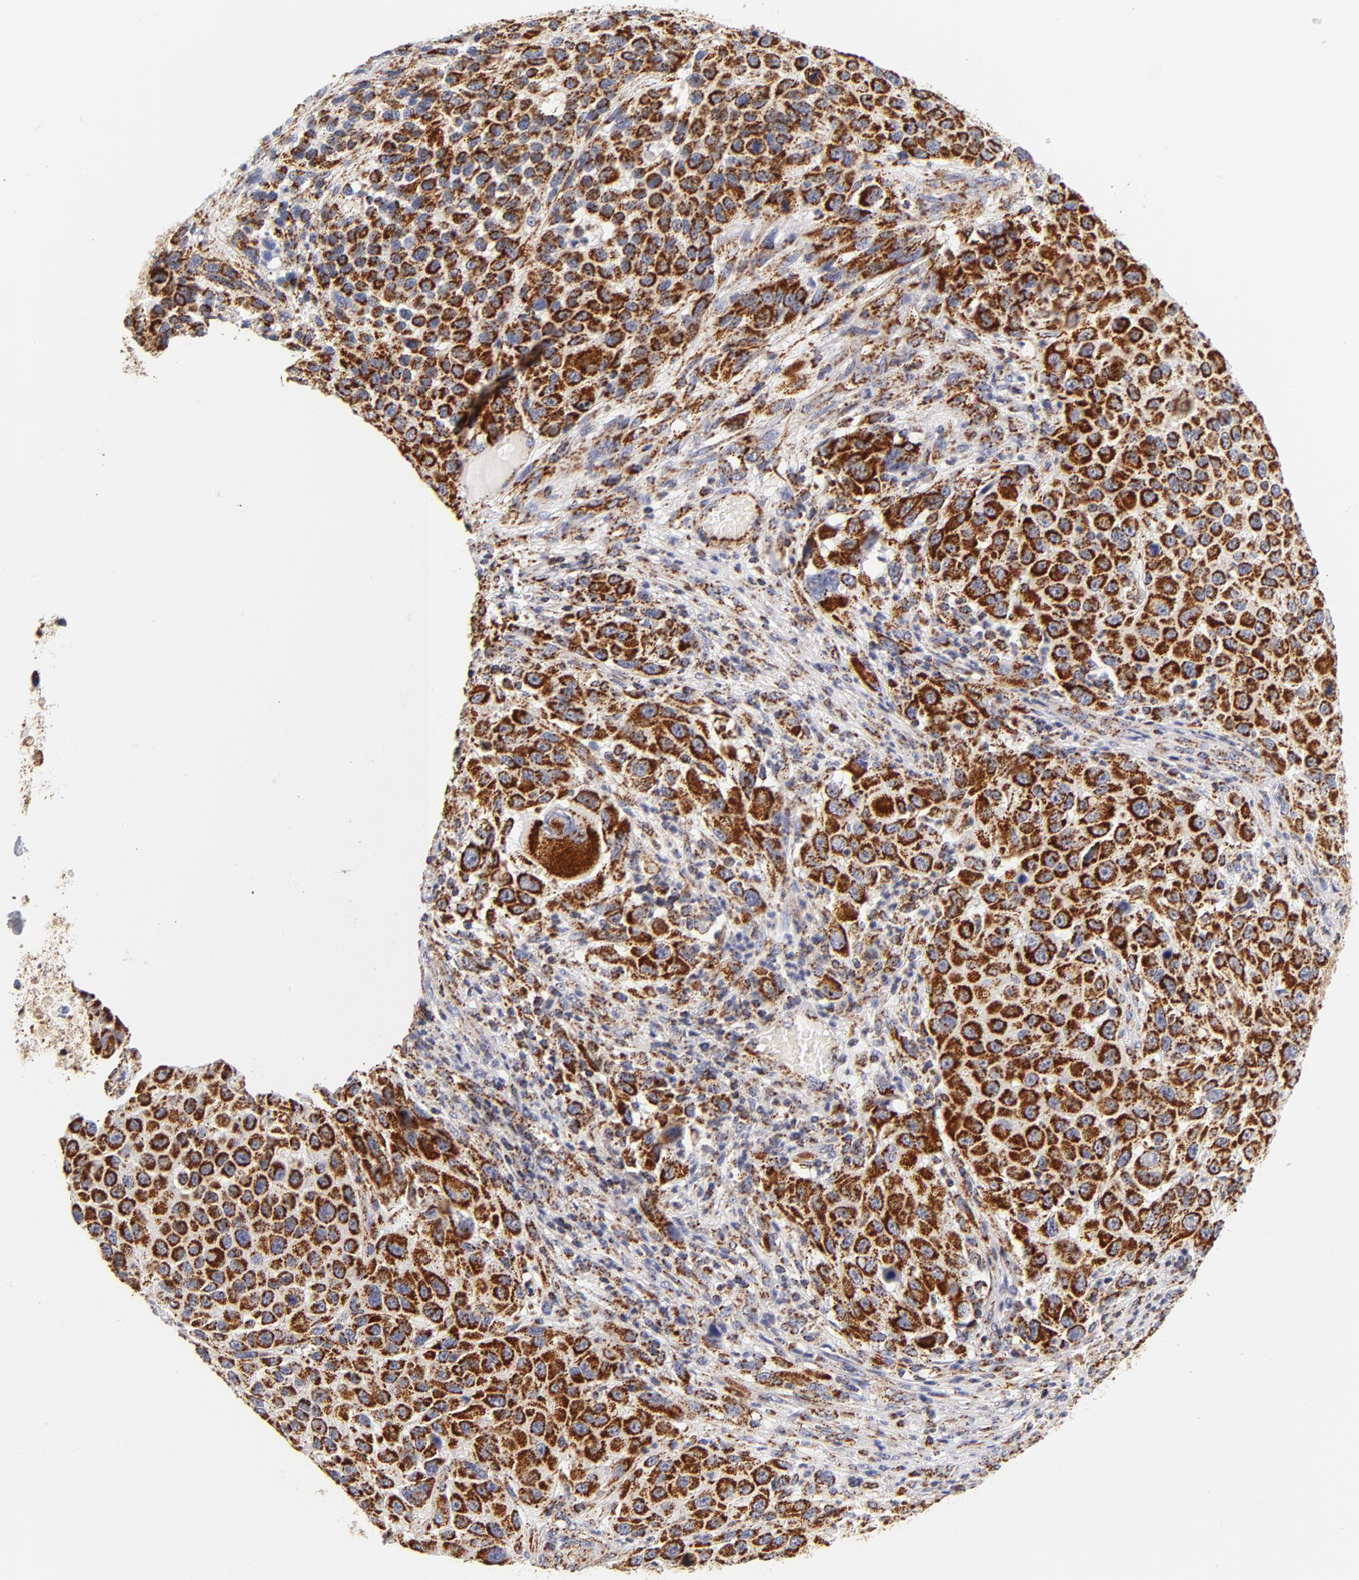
{"staining": {"intensity": "strong", "quantity": ">75%", "location": "cytoplasmic/membranous"}, "tissue": "melanoma", "cell_type": "Tumor cells", "image_type": "cancer", "snomed": [{"axis": "morphology", "description": "Malignant melanoma, Metastatic site"}, {"axis": "topography", "description": "Lymph node"}], "caption": "Immunohistochemistry (IHC) of melanoma reveals high levels of strong cytoplasmic/membranous staining in approximately >75% of tumor cells. (IHC, brightfield microscopy, high magnification).", "gene": "ECHS1", "patient": {"sex": "male", "age": 61}}